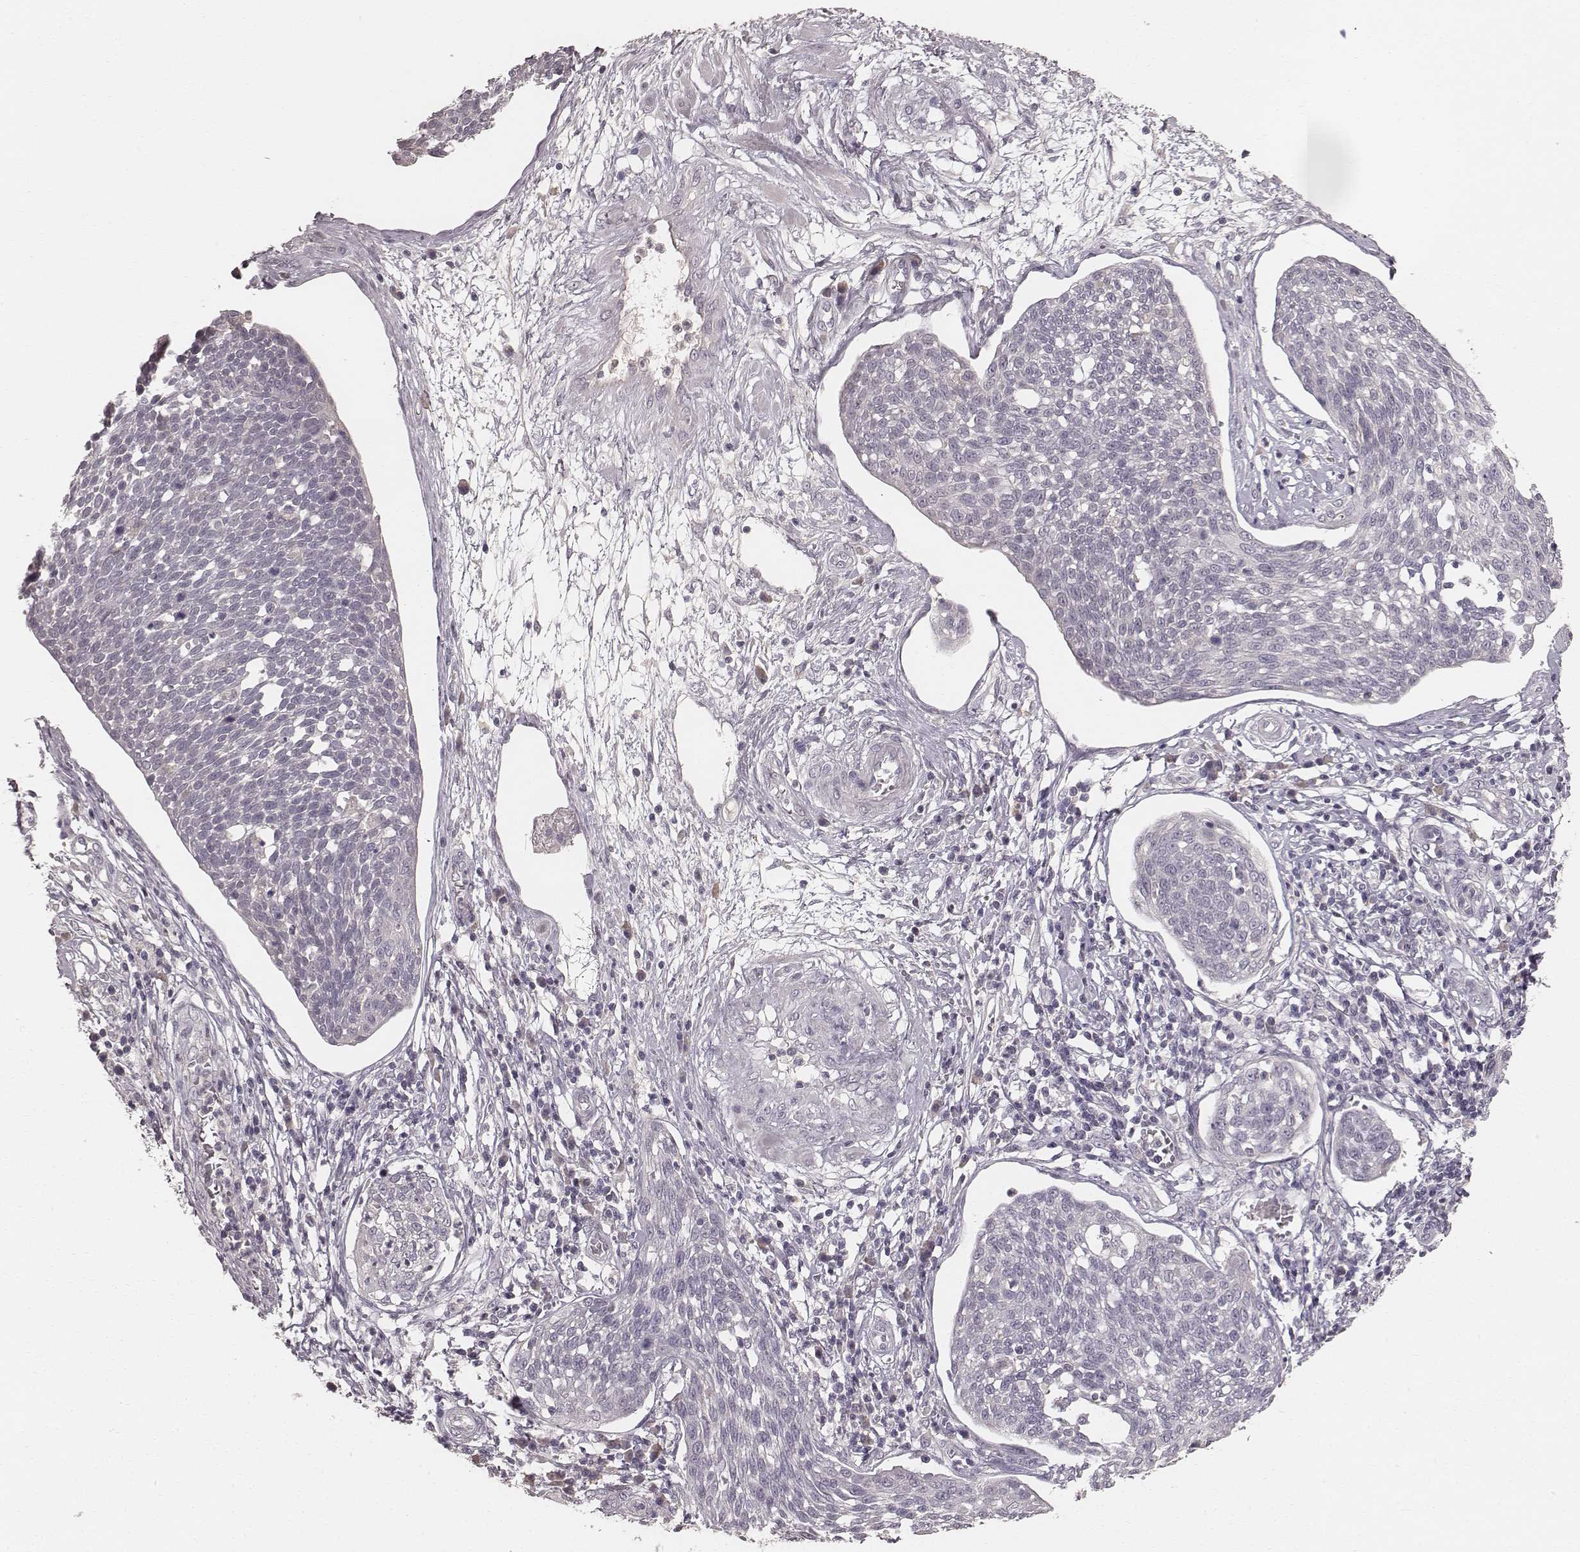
{"staining": {"intensity": "negative", "quantity": "none", "location": "none"}, "tissue": "cervical cancer", "cell_type": "Tumor cells", "image_type": "cancer", "snomed": [{"axis": "morphology", "description": "Squamous cell carcinoma, NOS"}, {"axis": "topography", "description": "Cervix"}], "caption": "An immunohistochemistry histopathology image of cervical squamous cell carcinoma is shown. There is no staining in tumor cells of cervical squamous cell carcinoma.", "gene": "LY6K", "patient": {"sex": "female", "age": 34}}